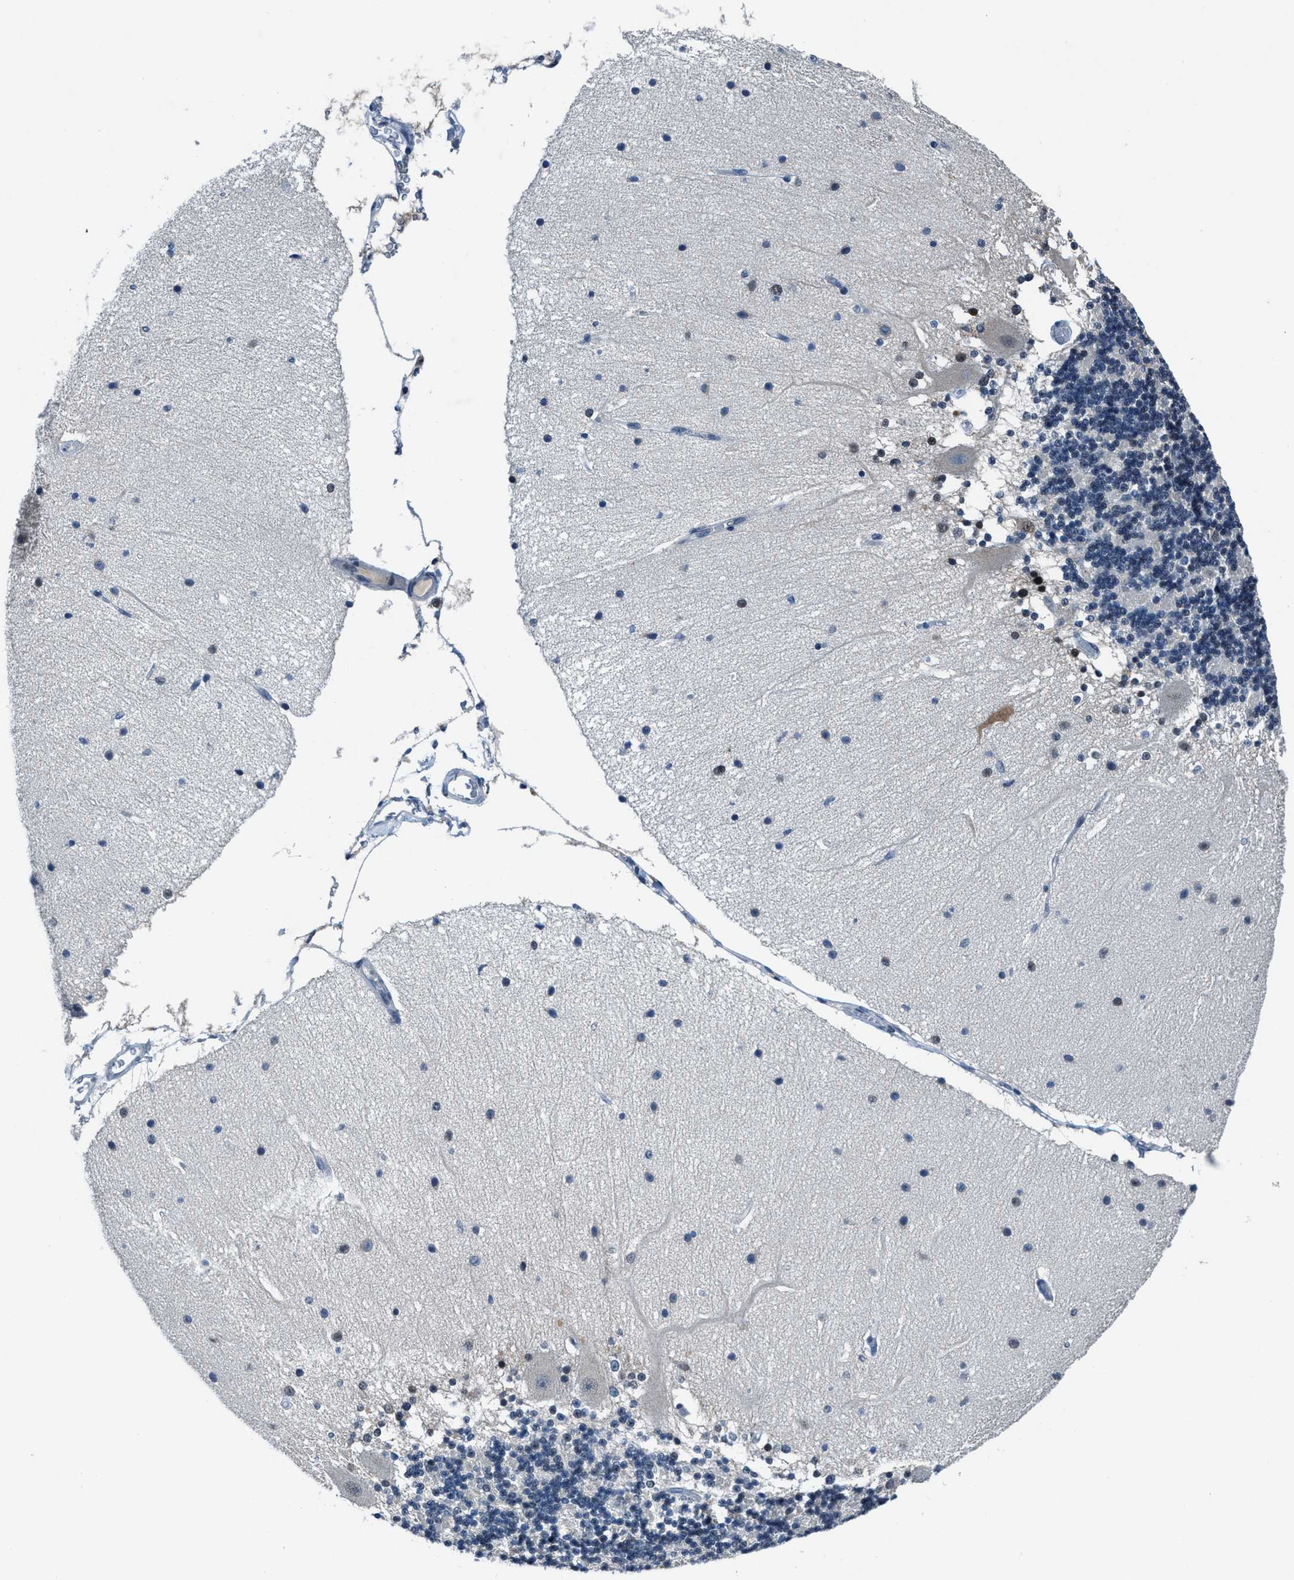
{"staining": {"intensity": "negative", "quantity": "none", "location": "none"}, "tissue": "cerebellum", "cell_type": "Cells in granular layer", "image_type": "normal", "snomed": [{"axis": "morphology", "description": "Normal tissue, NOS"}, {"axis": "topography", "description": "Cerebellum"}], "caption": "IHC image of normal cerebellum stained for a protein (brown), which displays no staining in cells in granular layer.", "gene": "DUSP19", "patient": {"sex": "female", "age": 54}}